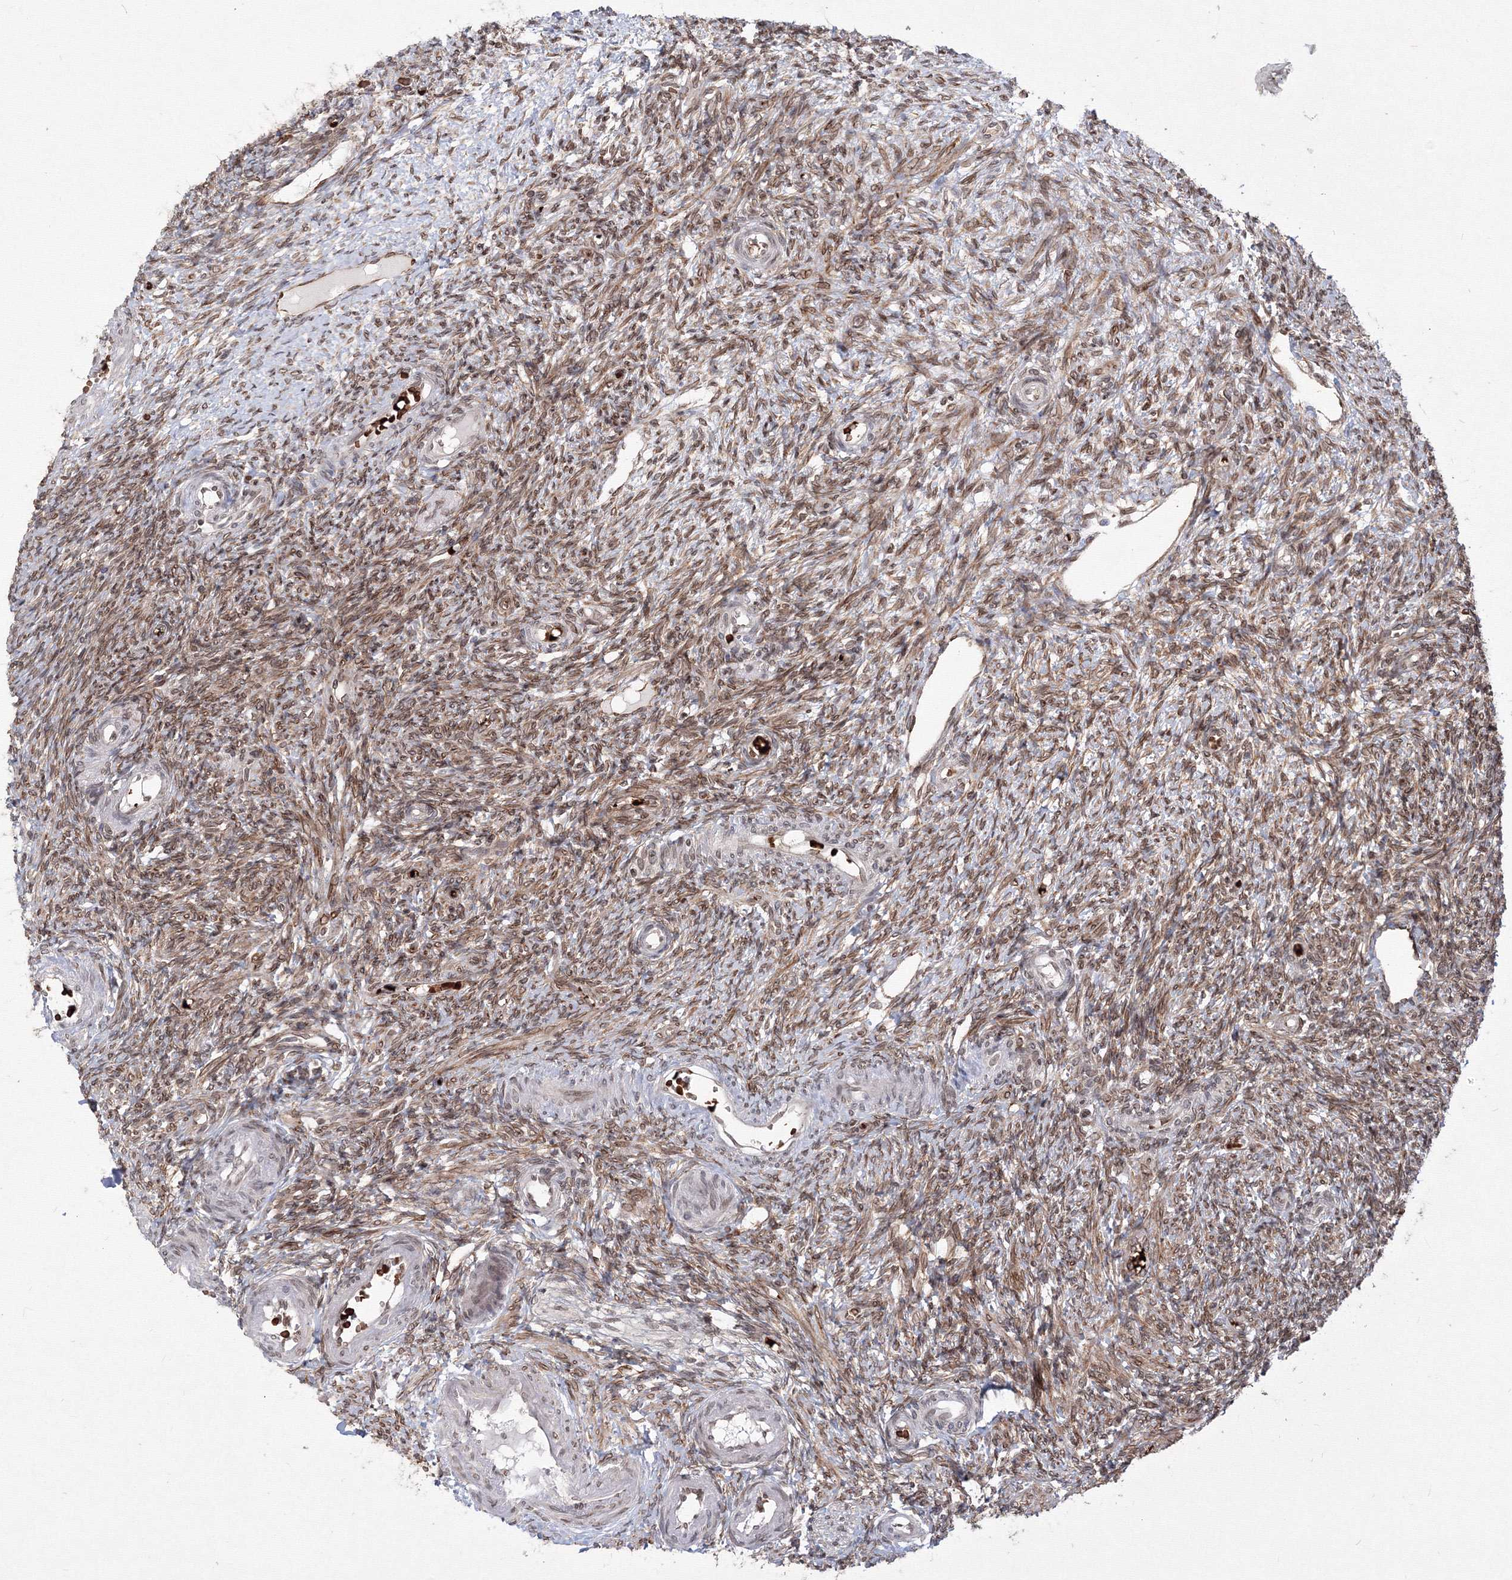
{"staining": {"intensity": "moderate", "quantity": ">75%", "location": "cytoplasmic/membranous,nuclear"}, "tissue": "ovary", "cell_type": "Follicle cells", "image_type": "normal", "snomed": [{"axis": "morphology", "description": "Normal tissue, NOS"}, {"axis": "topography", "description": "Ovary"}], "caption": "Ovary stained with DAB (3,3'-diaminobenzidine) immunohistochemistry (IHC) demonstrates medium levels of moderate cytoplasmic/membranous,nuclear staining in approximately >75% of follicle cells. The staining was performed using DAB to visualize the protein expression in brown, while the nuclei were stained in blue with hematoxylin (Magnification: 20x).", "gene": "DNAJB2", "patient": {"sex": "female", "age": 27}}